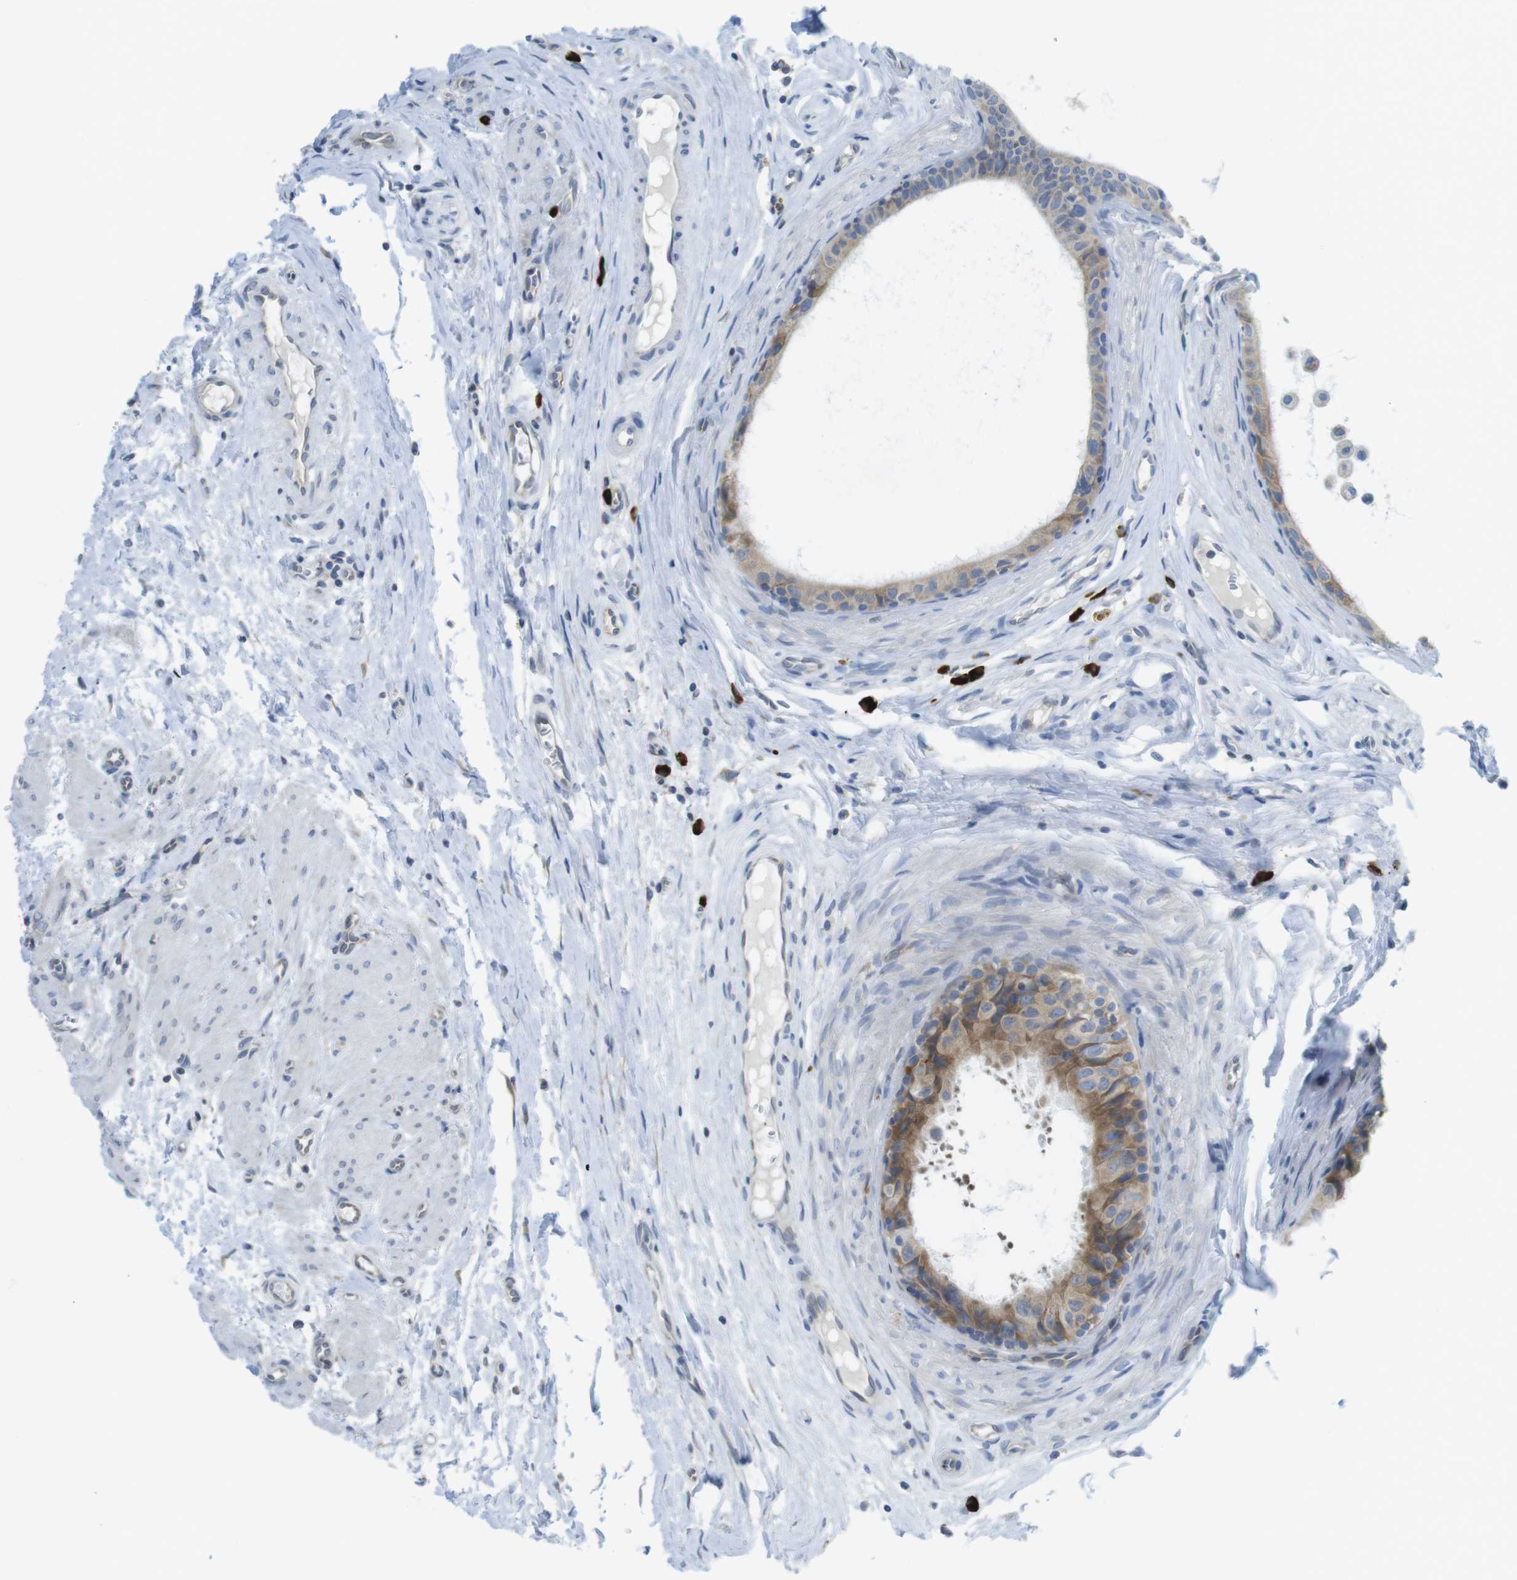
{"staining": {"intensity": "moderate", "quantity": ">75%", "location": "cytoplasmic/membranous"}, "tissue": "epididymis", "cell_type": "Glandular cells", "image_type": "normal", "snomed": [{"axis": "morphology", "description": "Normal tissue, NOS"}, {"axis": "morphology", "description": "Inflammation, NOS"}, {"axis": "topography", "description": "Epididymis"}], "caption": "High-power microscopy captured an immunohistochemistry histopathology image of unremarkable epididymis, revealing moderate cytoplasmic/membranous staining in about >75% of glandular cells. (DAB IHC with brightfield microscopy, high magnification).", "gene": "CLPTM1L", "patient": {"sex": "male", "age": 85}}